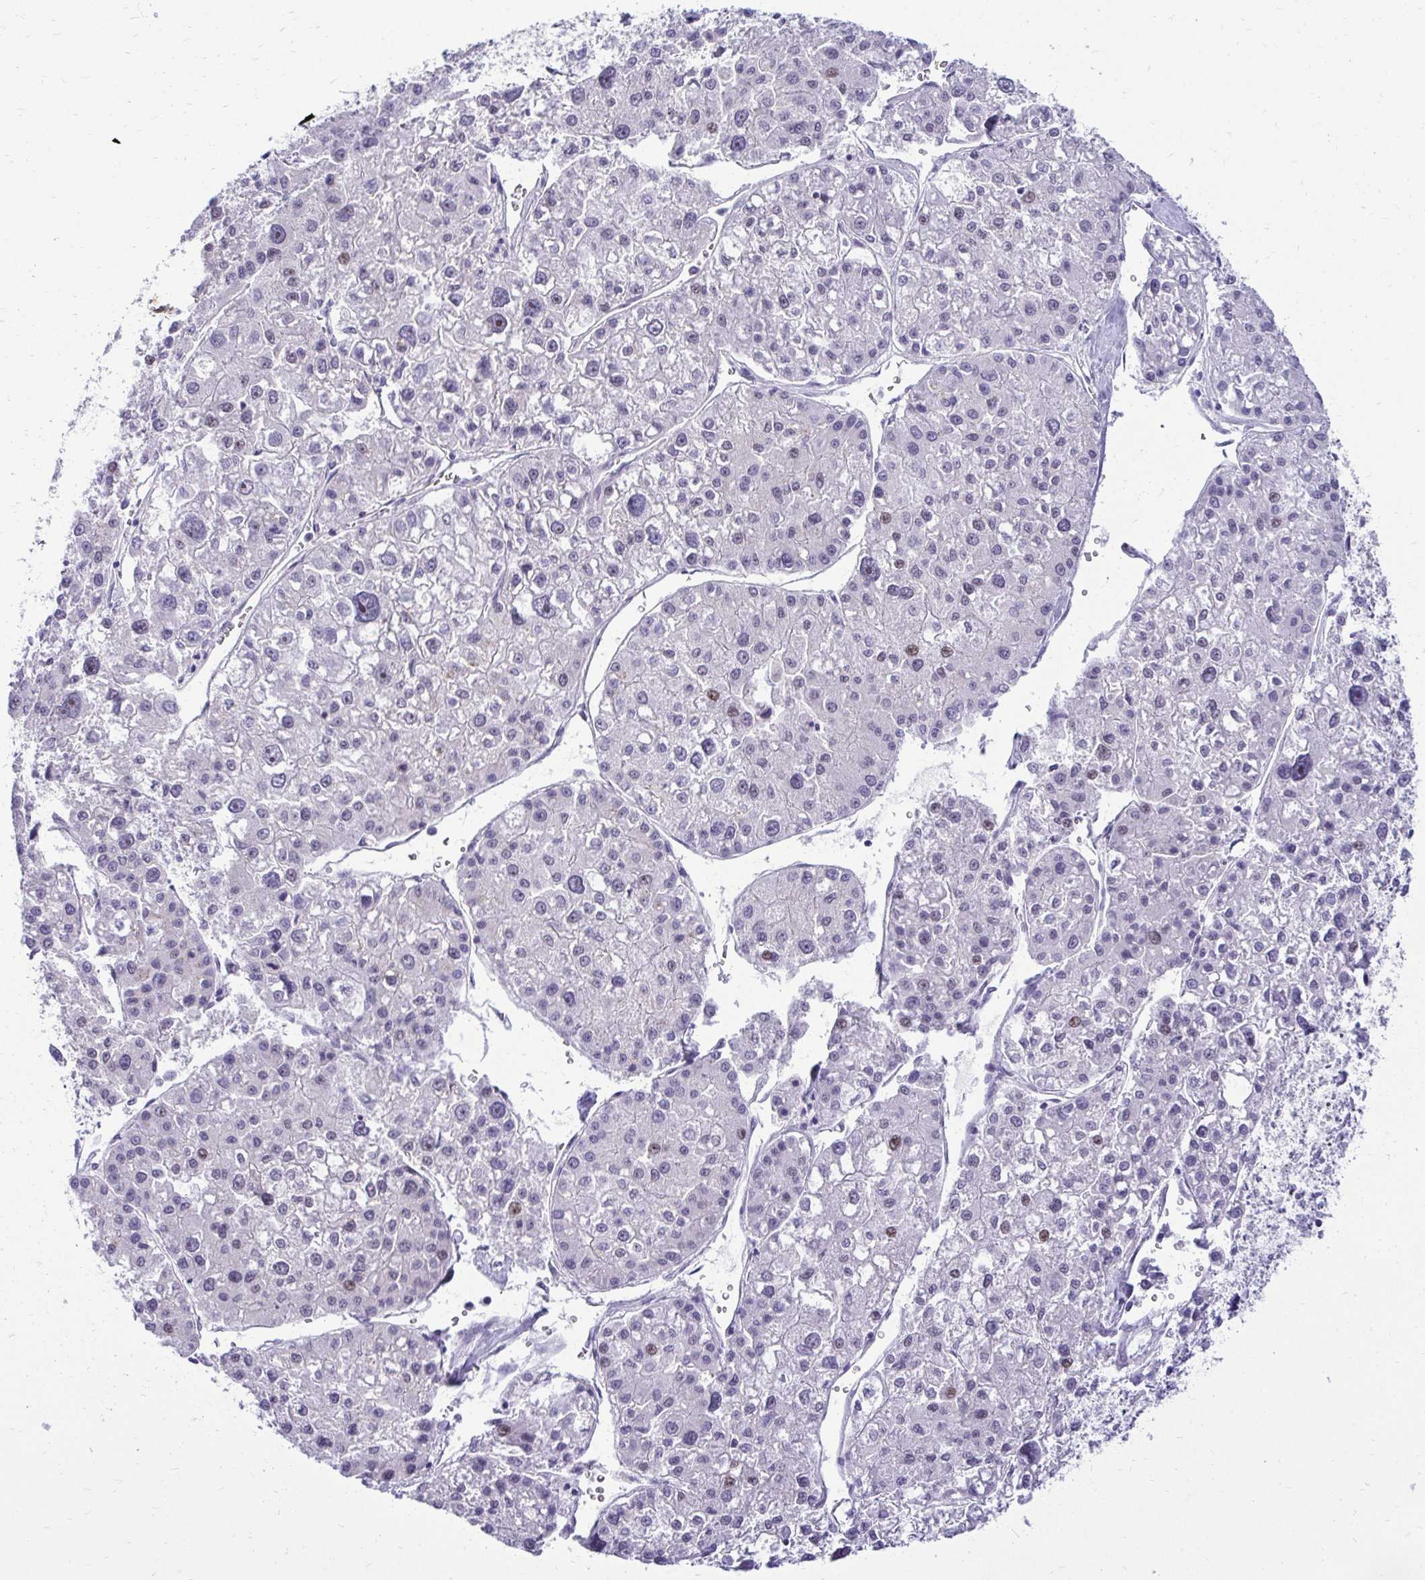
{"staining": {"intensity": "negative", "quantity": "none", "location": "none"}, "tissue": "liver cancer", "cell_type": "Tumor cells", "image_type": "cancer", "snomed": [{"axis": "morphology", "description": "Carcinoma, Hepatocellular, NOS"}, {"axis": "topography", "description": "Liver"}], "caption": "Liver cancer stained for a protein using immunohistochemistry demonstrates no staining tumor cells.", "gene": "NIFK", "patient": {"sex": "male", "age": 73}}